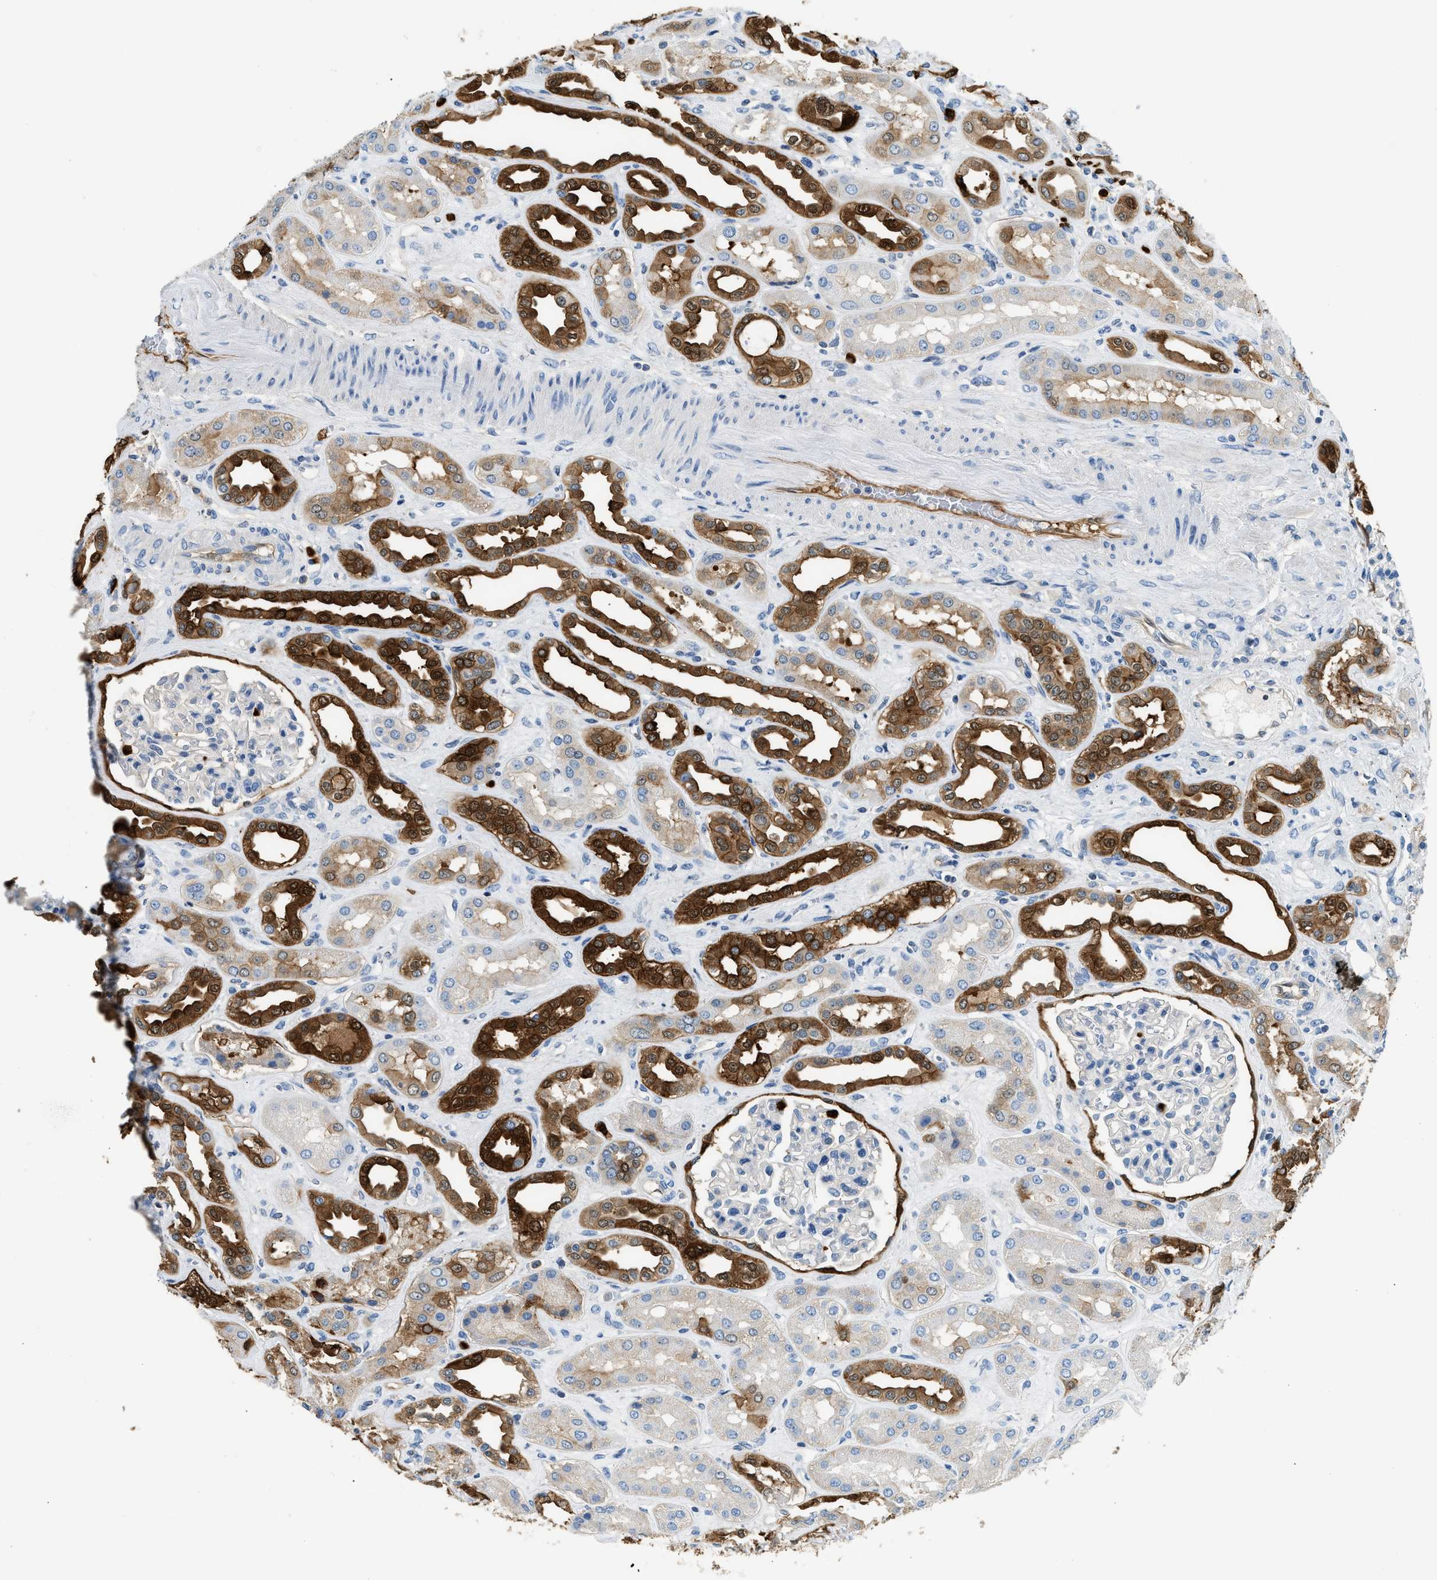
{"staining": {"intensity": "strong", "quantity": "<25%", "location": "cytoplasmic/membranous"}, "tissue": "kidney", "cell_type": "Cells in glomeruli", "image_type": "normal", "snomed": [{"axis": "morphology", "description": "Normal tissue, NOS"}, {"axis": "topography", "description": "Kidney"}], "caption": "About <25% of cells in glomeruli in unremarkable kidney demonstrate strong cytoplasmic/membranous protein expression as visualized by brown immunohistochemical staining.", "gene": "ANXA3", "patient": {"sex": "male", "age": 59}}